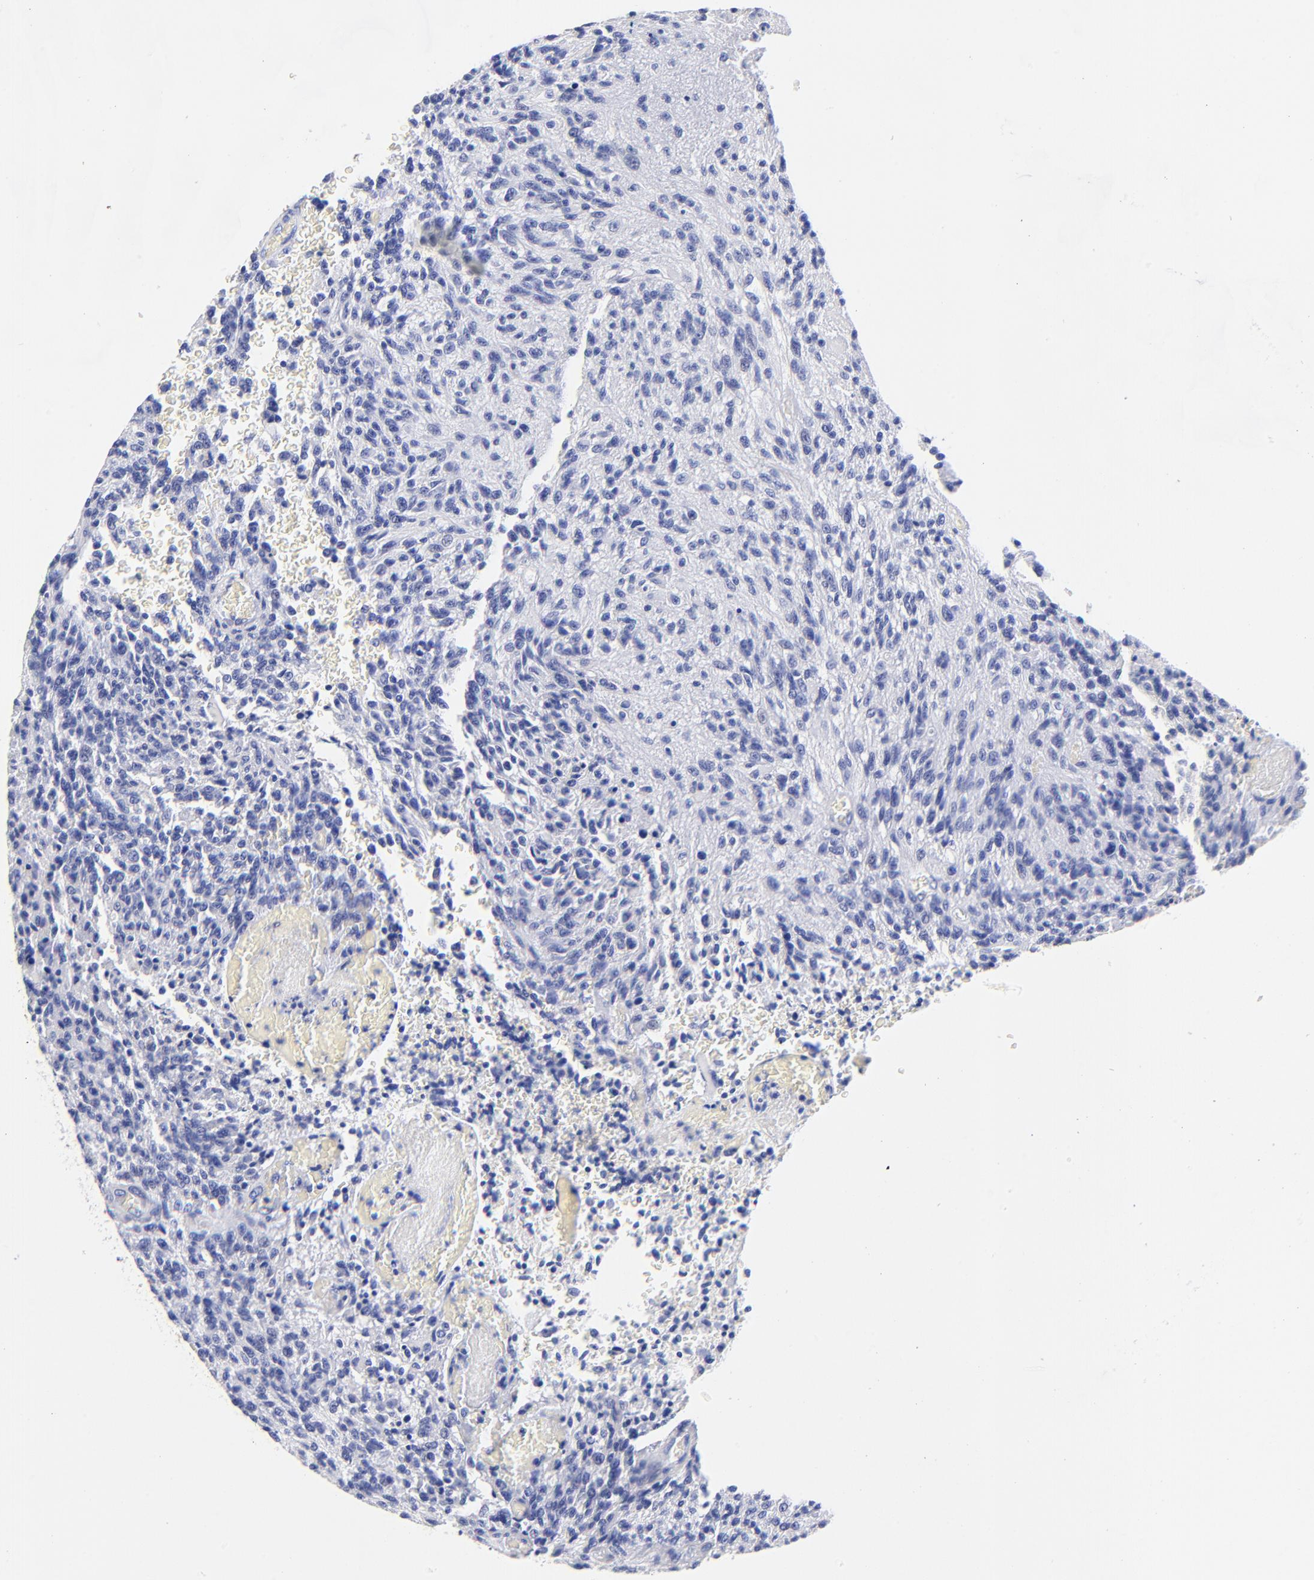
{"staining": {"intensity": "negative", "quantity": "none", "location": "none"}, "tissue": "glioma", "cell_type": "Tumor cells", "image_type": "cancer", "snomed": [{"axis": "morphology", "description": "Normal tissue, NOS"}, {"axis": "morphology", "description": "Glioma, malignant, High grade"}, {"axis": "topography", "description": "Cerebral cortex"}], "caption": "Photomicrograph shows no protein staining in tumor cells of glioma tissue.", "gene": "HORMAD2", "patient": {"sex": "male", "age": 56}}